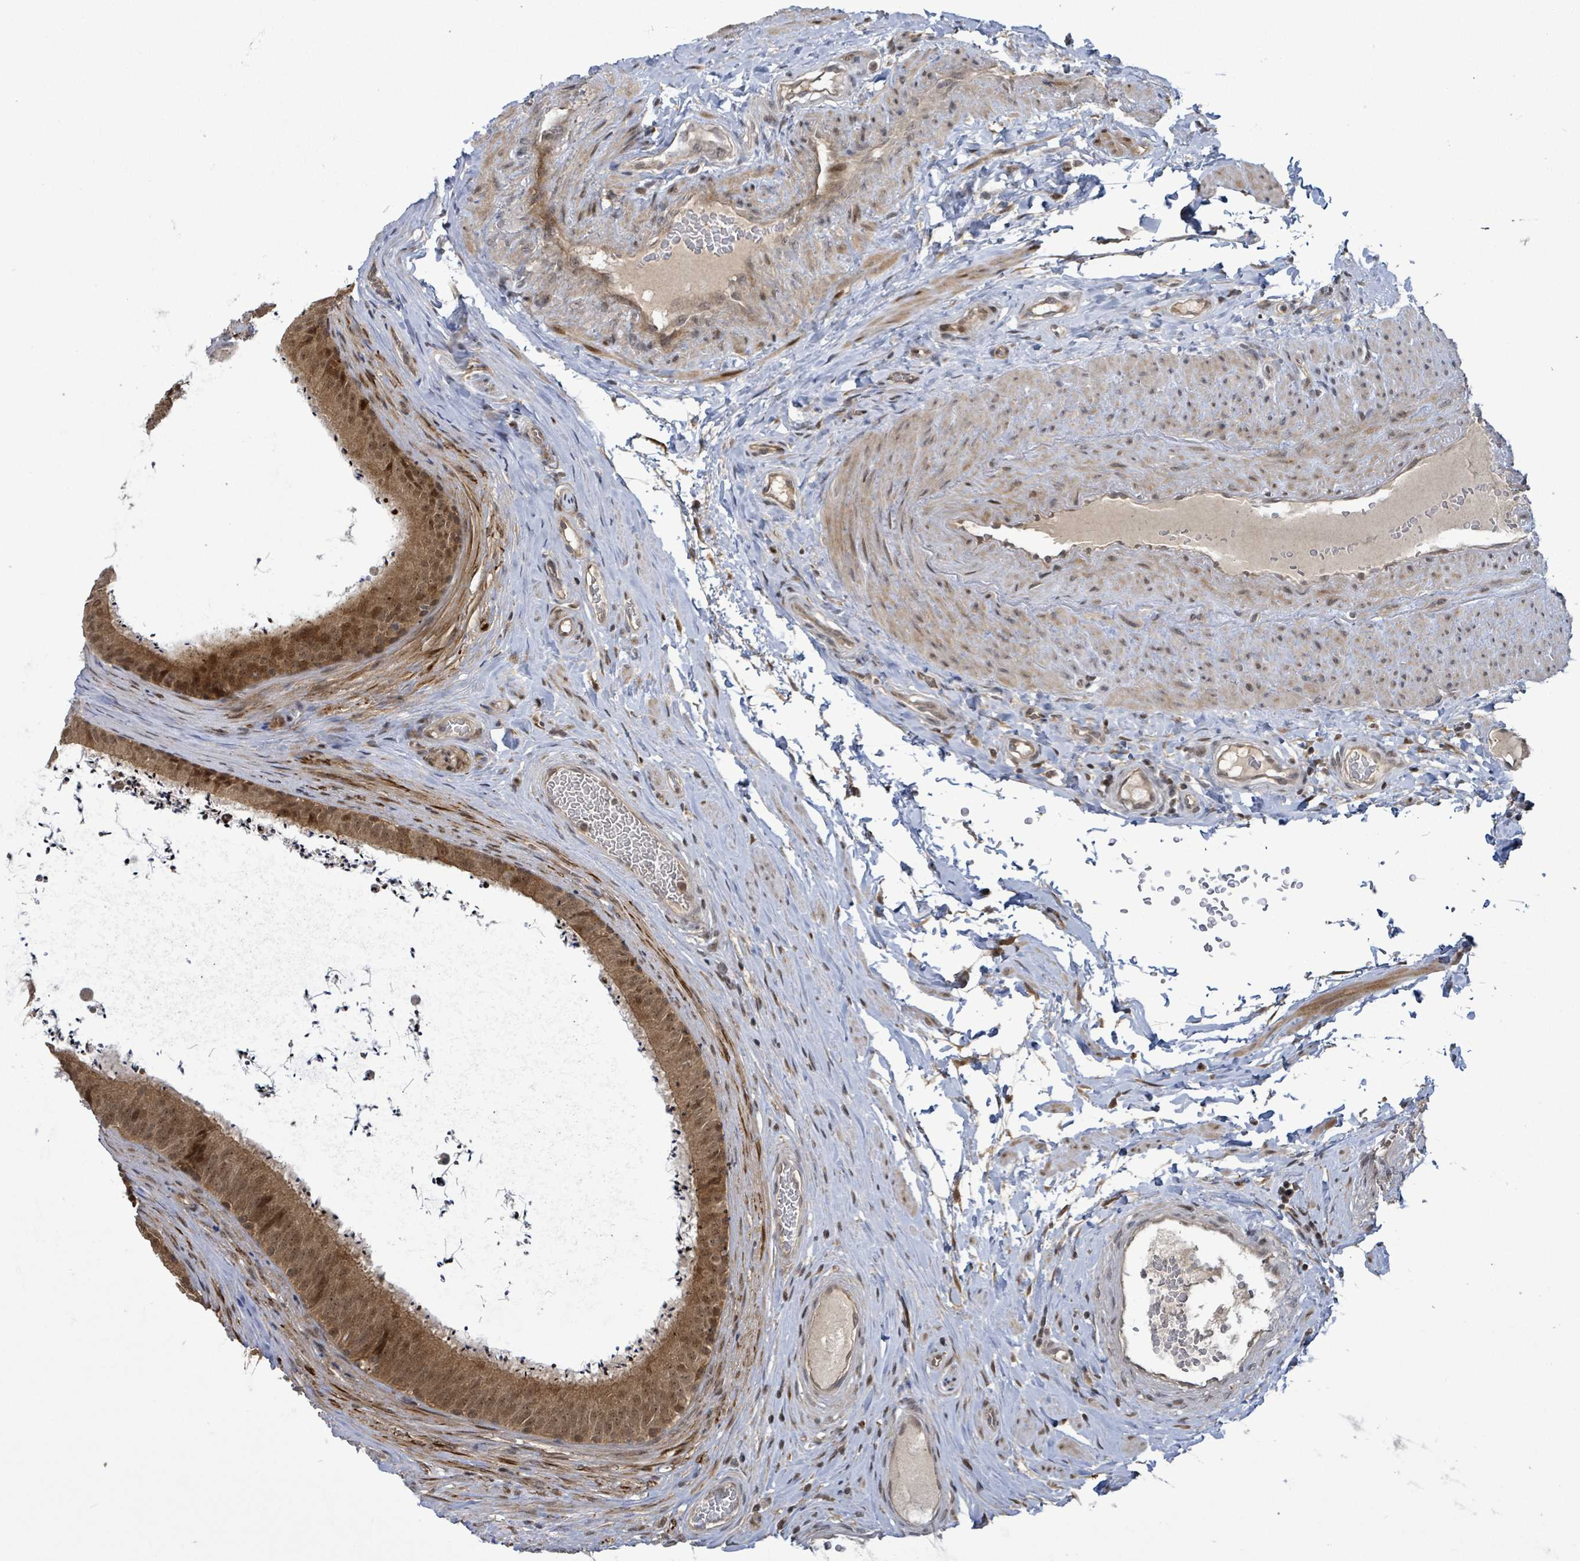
{"staining": {"intensity": "moderate", "quantity": ">75%", "location": "cytoplasmic/membranous,nuclear"}, "tissue": "epididymis", "cell_type": "Glandular cells", "image_type": "normal", "snomed": [{"axis": "morphology", "description": "Normal tissue, NOS"}, {"axis": "topography", "description": "Testis"}, {"axis": "topography", "description": "Epididymis"}], "caption": "Human epididymis stained with a brown dye displays moderate cytoplasmic/membranous,nuclear positive expression in about >75% of glandular cells.", "gene": "FBXO6", "patient": {"sex": "male", "age": 41}}